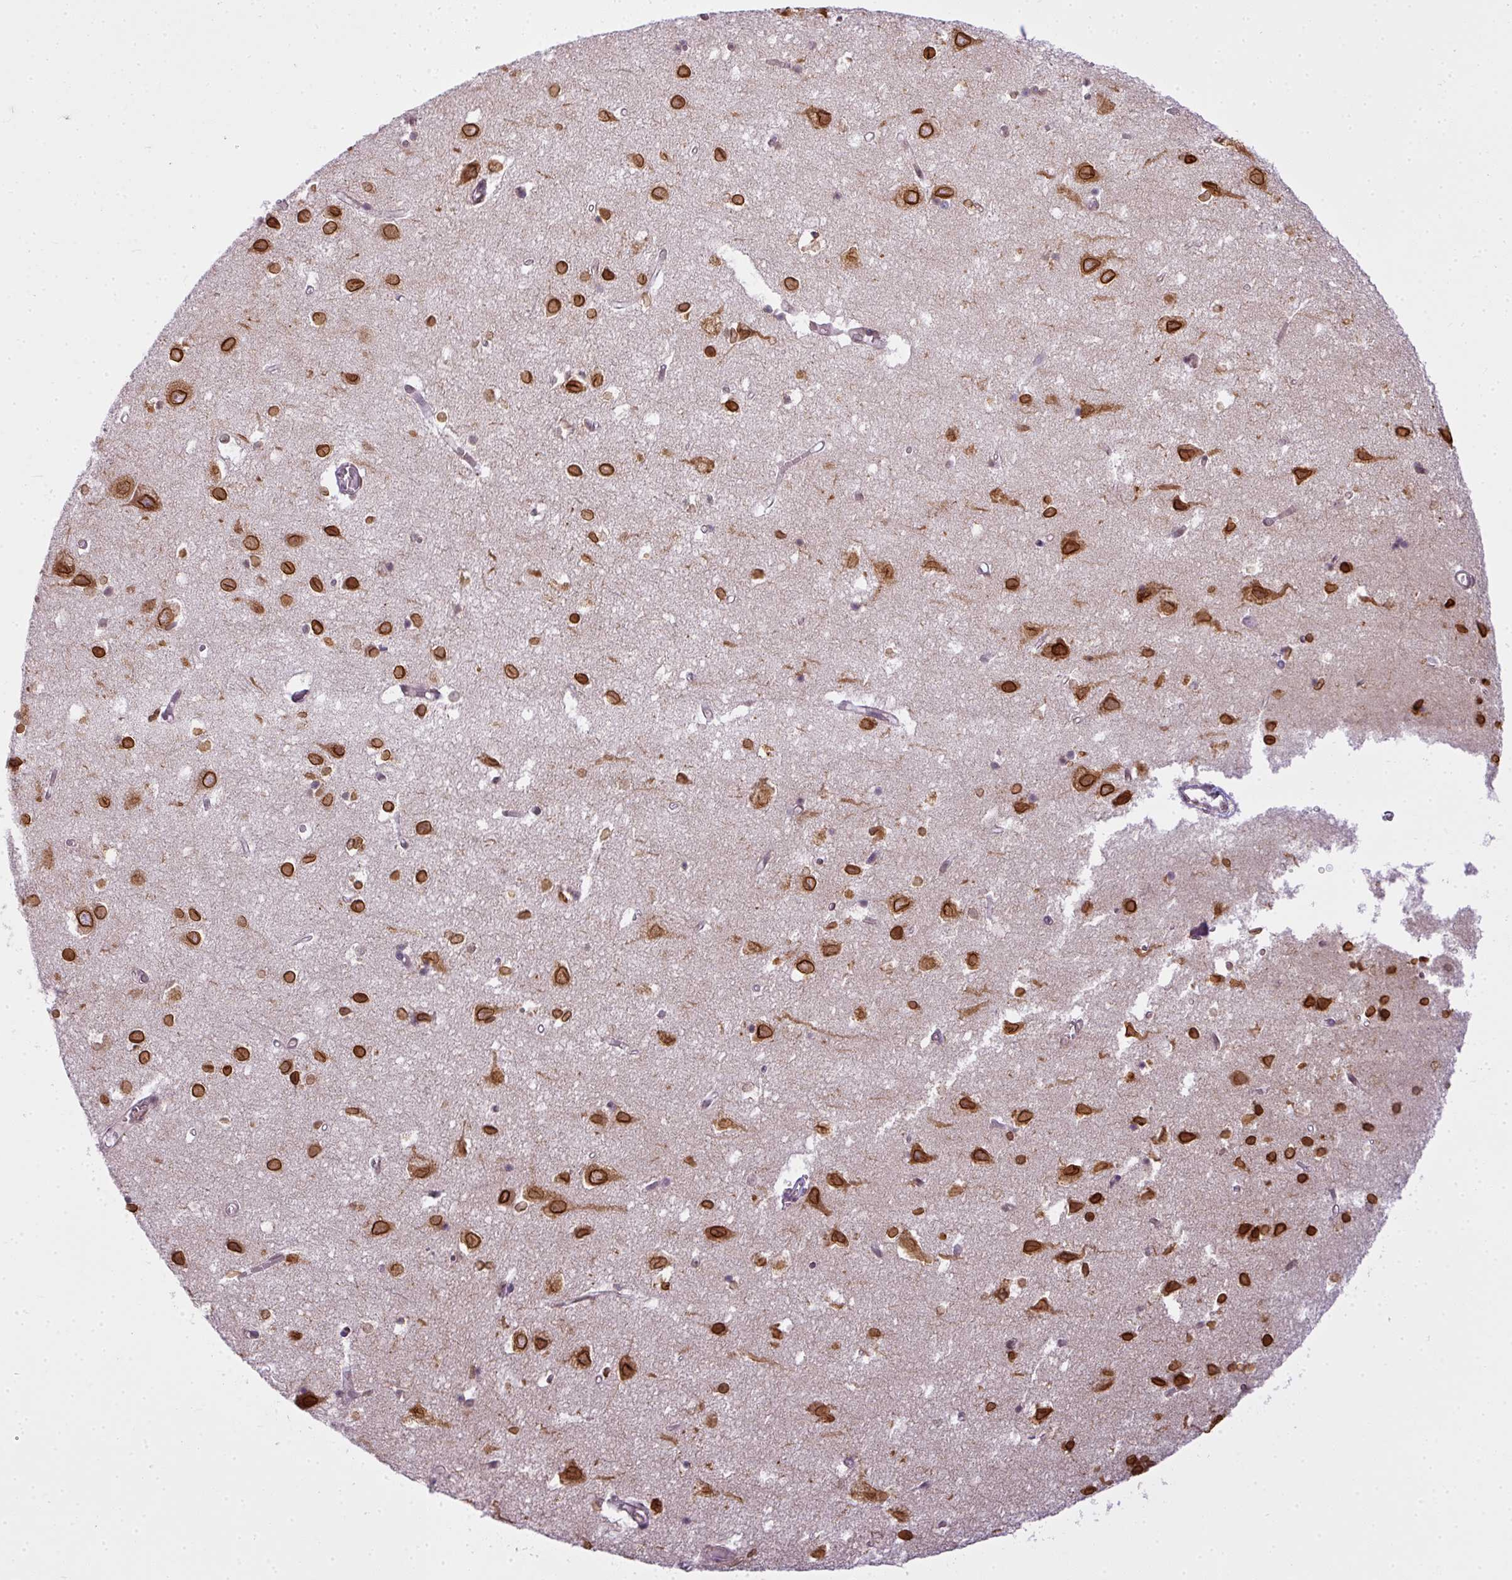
{"staining": {"intensity": "negative", "quantity": "none", "location": "none"}, "tissue": "cerebral cortex", "cell_type": "Endothelial cells", "image_type": "normal", "snomed": [{"axis": "morphology", "description": "Normal tissue, NOS"}, {"axis": "topography", "description": "Cerebral cortex"}], "caption": "Endothelial cells are negative for protein expression in normal human cerebral cortex. (DAB immunohistochemistry (IHC) visualized using brightfield microscopy, high magnification).", "gene": "COX18", "patient": {"sex": "male", "age": 70}}